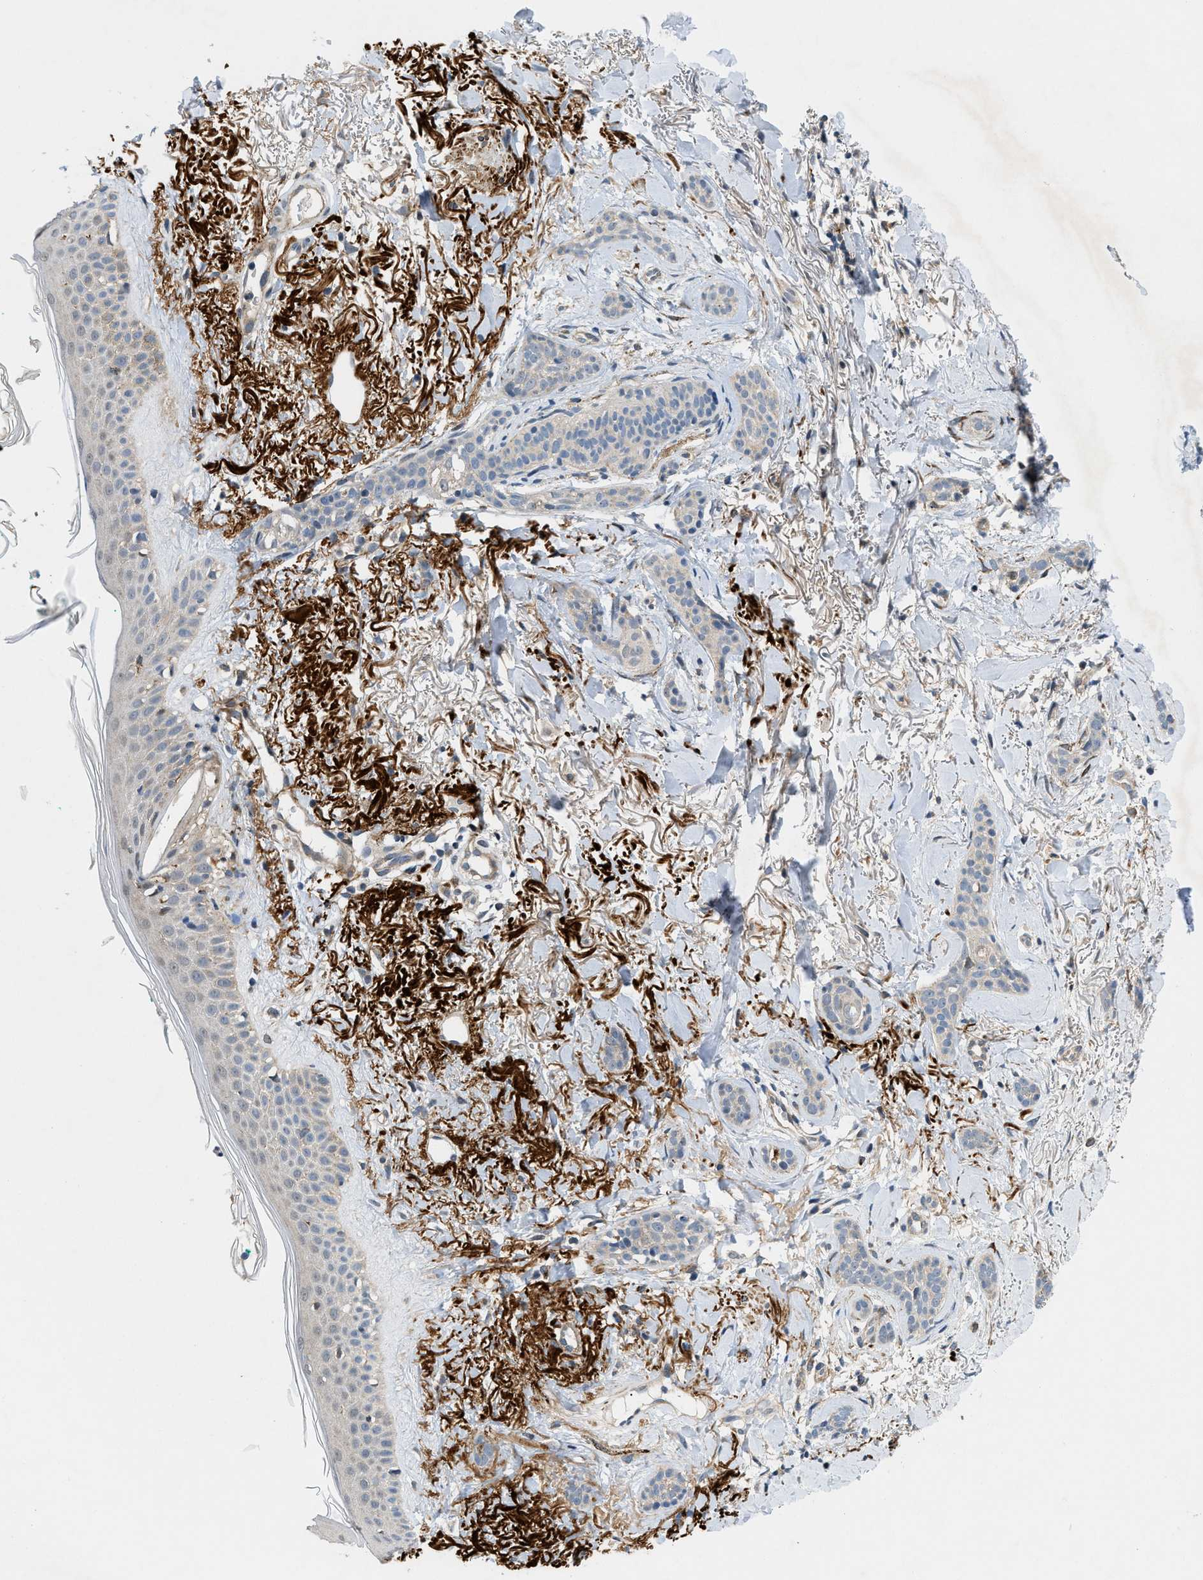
{"staining": {"intensity": "weak", "quantity": "<25%", "location": "cytoplasmic/membranous"}, "tissue": "skin cancer", "cell_type": "Tumor cells", "image_type": "cancer", "snomed": [{"axis": "morphology", "description": "Basal cell carcinoma"}, {"axis": "morphology", "description": "Adnexal tumor, benign"}, {"axis": "topography", "description": "Skin"}], "caption": "There is no significant expression in tumor cells of skin benign adnexal tumor.", "gene": "ZNF599", "patient": {"sex": "female", "age": 42}}